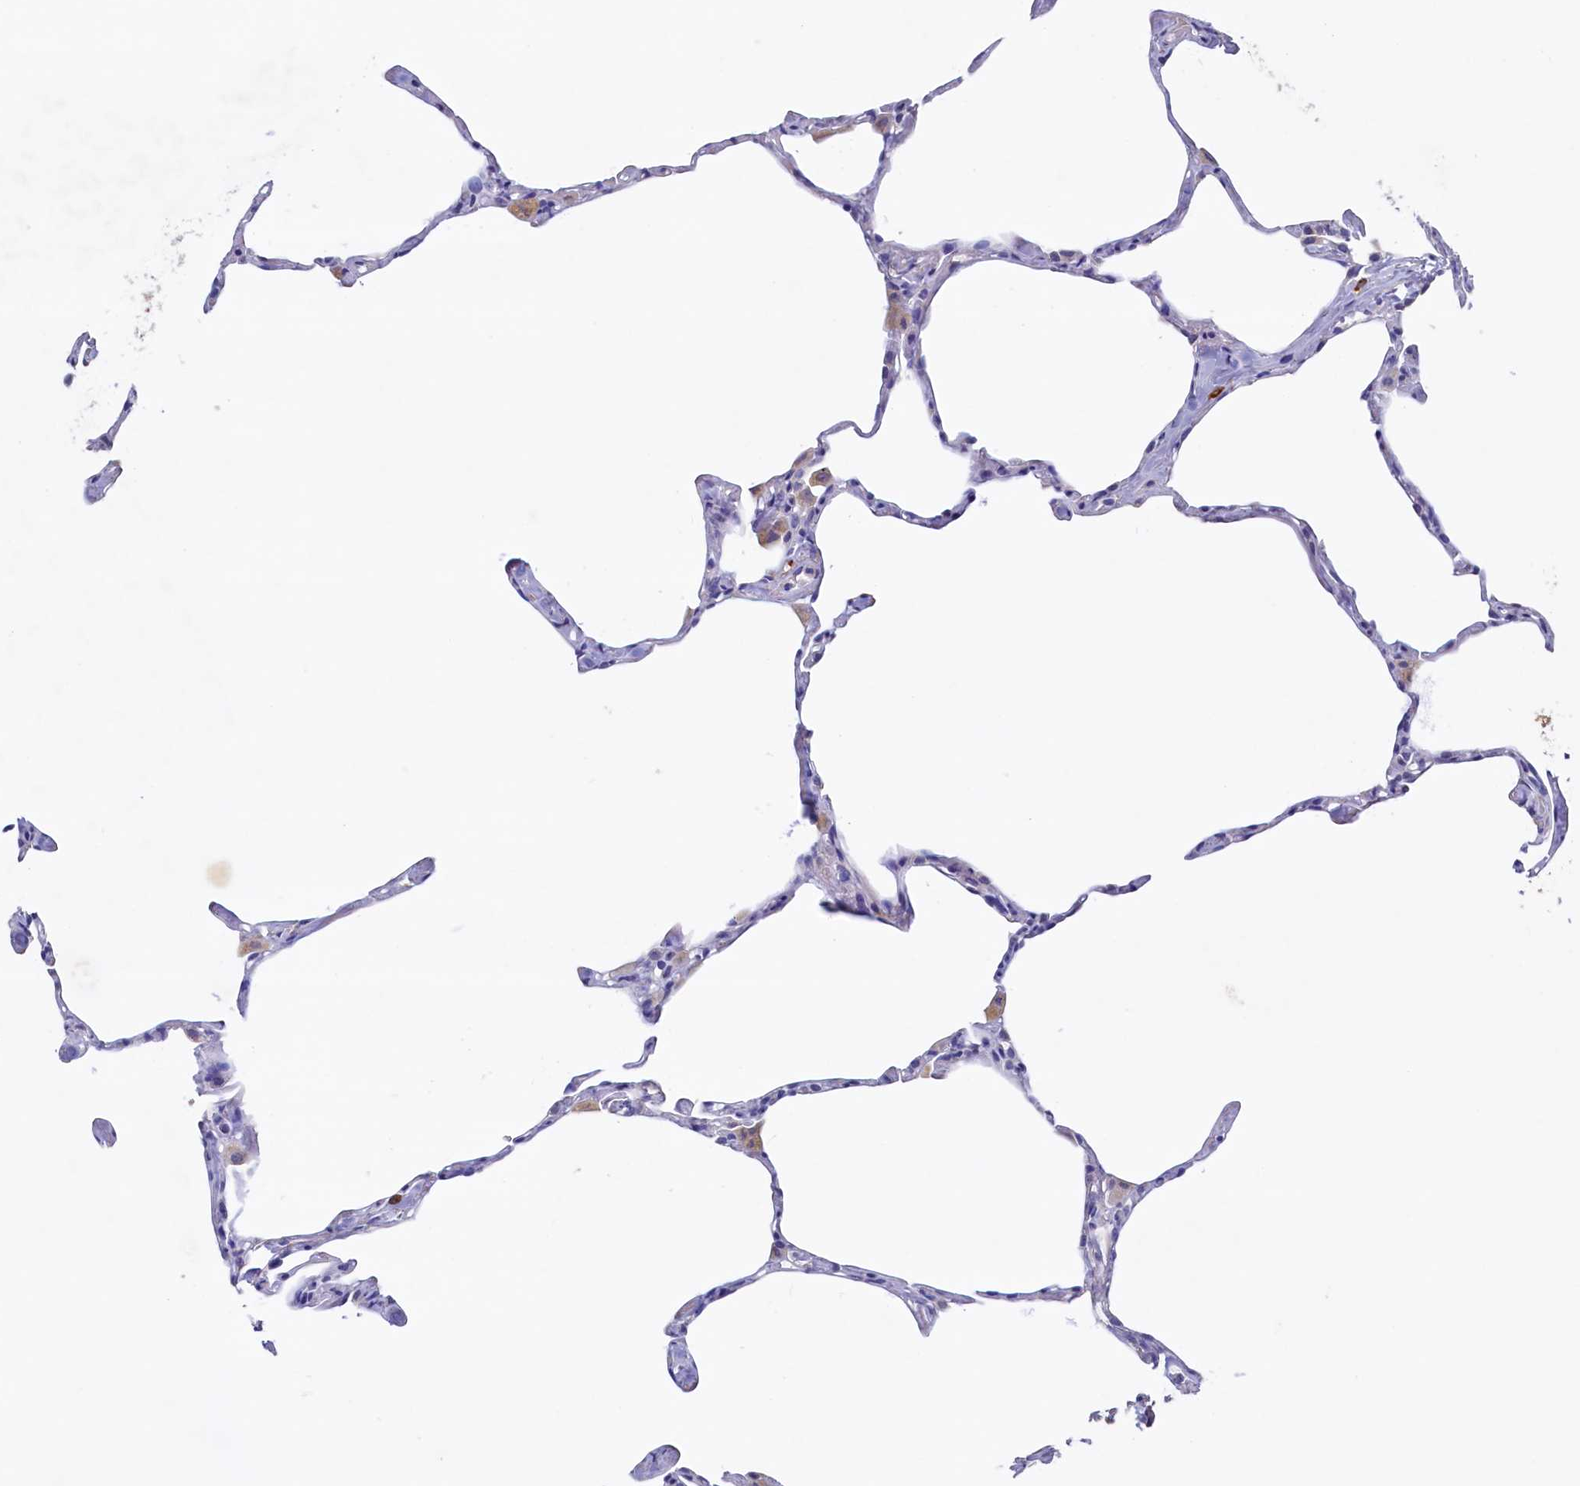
{"staining": {"intensity": "negative", "quantity": "none", "location": "none"}, "tissue": "lung", "cell_type": "Alveolar cells", "image_type": "normal", "snomed": [{"axis": "morphology", "description": "Normal tissue, NOS"}, {"axis": "topography", "description": "Lung"}], "caption": "Image shows no protein expression in alveolar cells of benign lung. (Immunohistochemistry, brightfield microscopy, high magnification).", "gene": "CBLIF", "patient": {"sex": "male", "age": 65}}